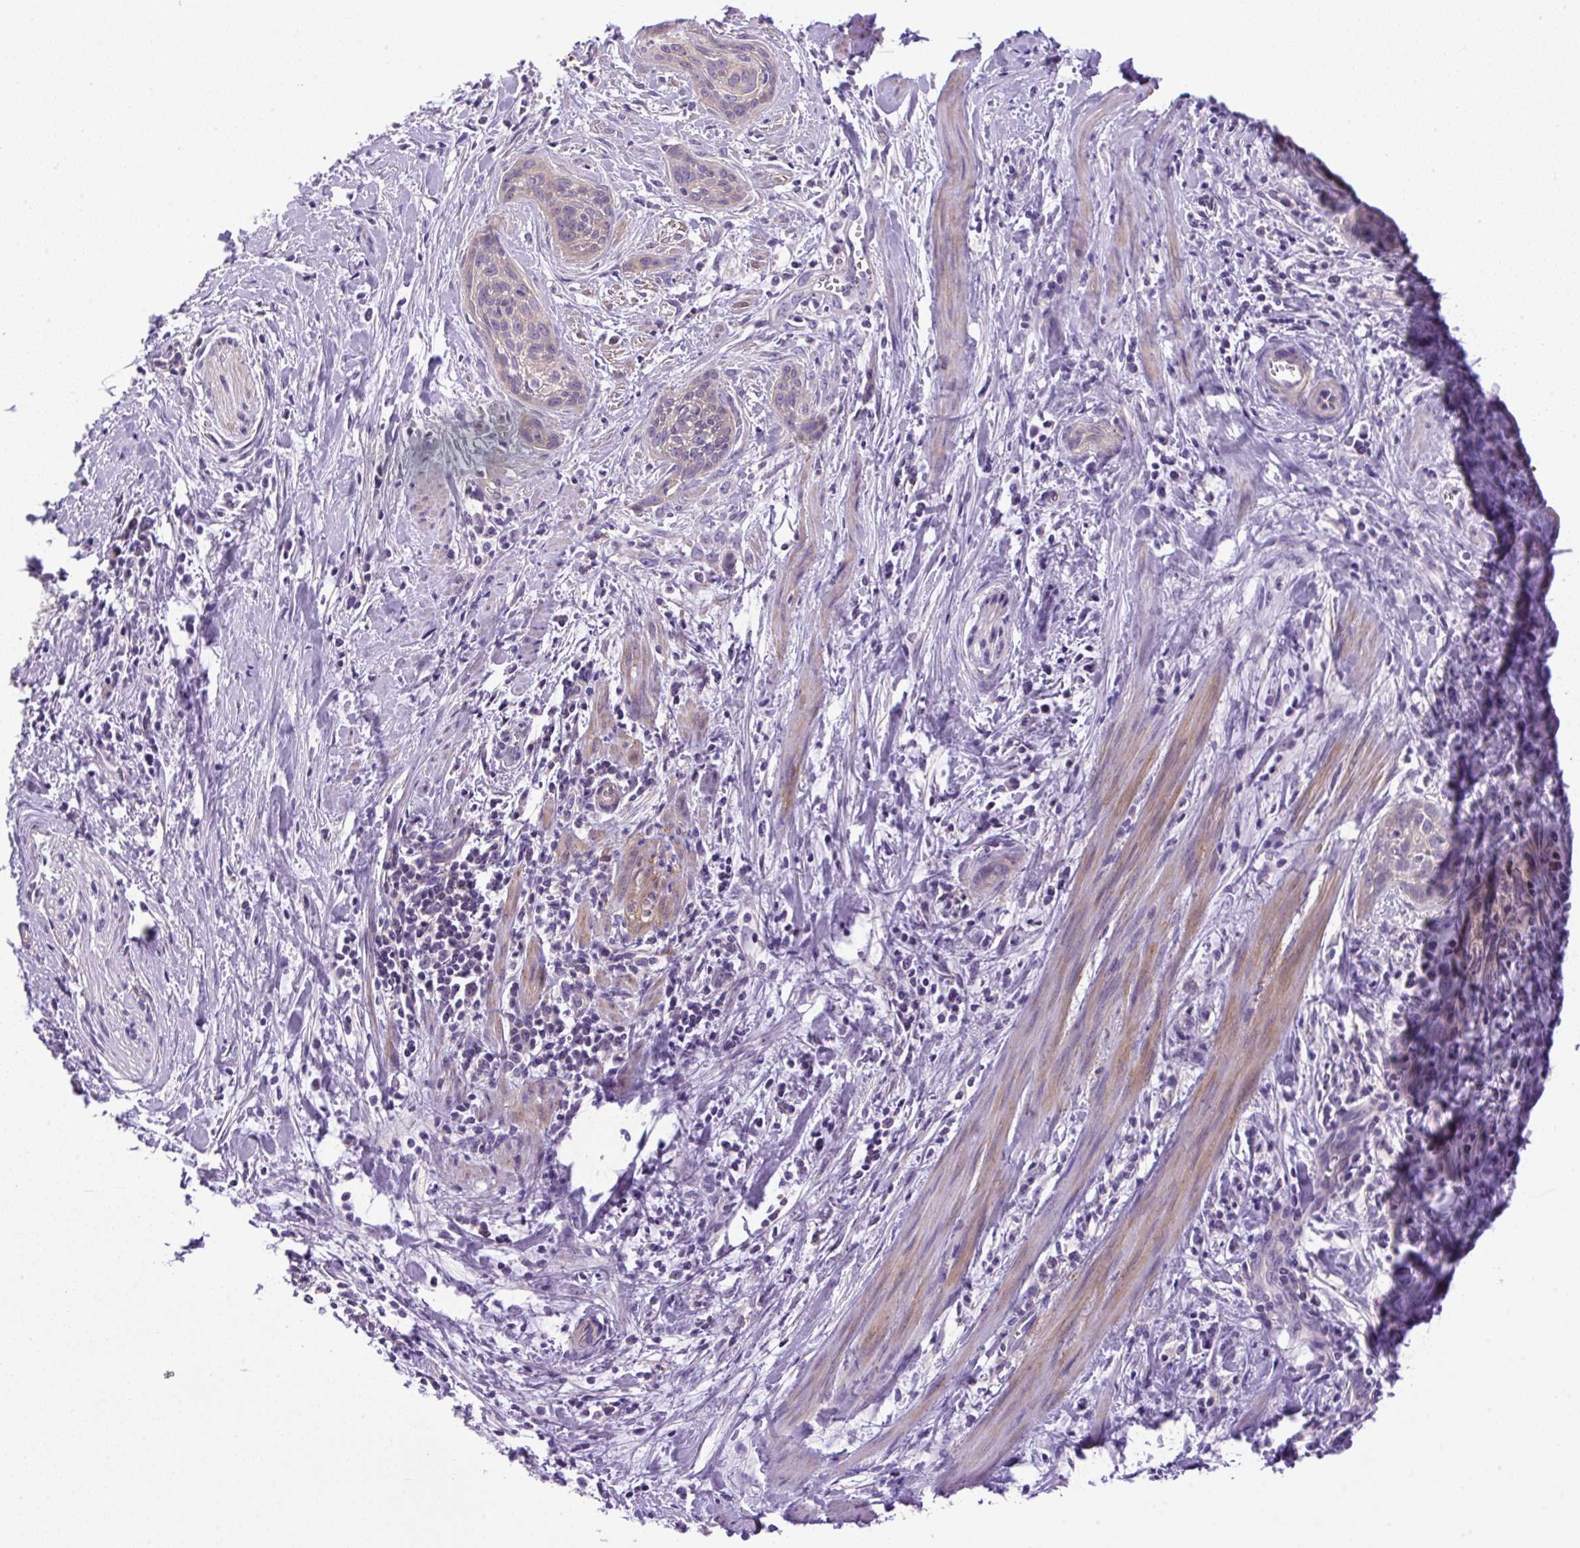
{"staining": {"intensity": "negative", "quantity": "none", "location": "none"}, "tissue": "cervical cancer", "cell_type": "Tumor cells", "image_type": "cancer", "snomed": [{"axis": "morphology", "description": "Squamous cell carcinoma, NOS"}, {"axis": "topography", "description": "Cervix"}], "caption": "Squamous cell carcinoma (cervical) was stained to show a protein in brown. There is no significant positivity in tumor cells. (Brightfield microscopy of DAB (3,3'-diaminobenzidine) IHC at high magnification).", "gene": "NPTN", "patient": {"sex": "female", "age": 55}}